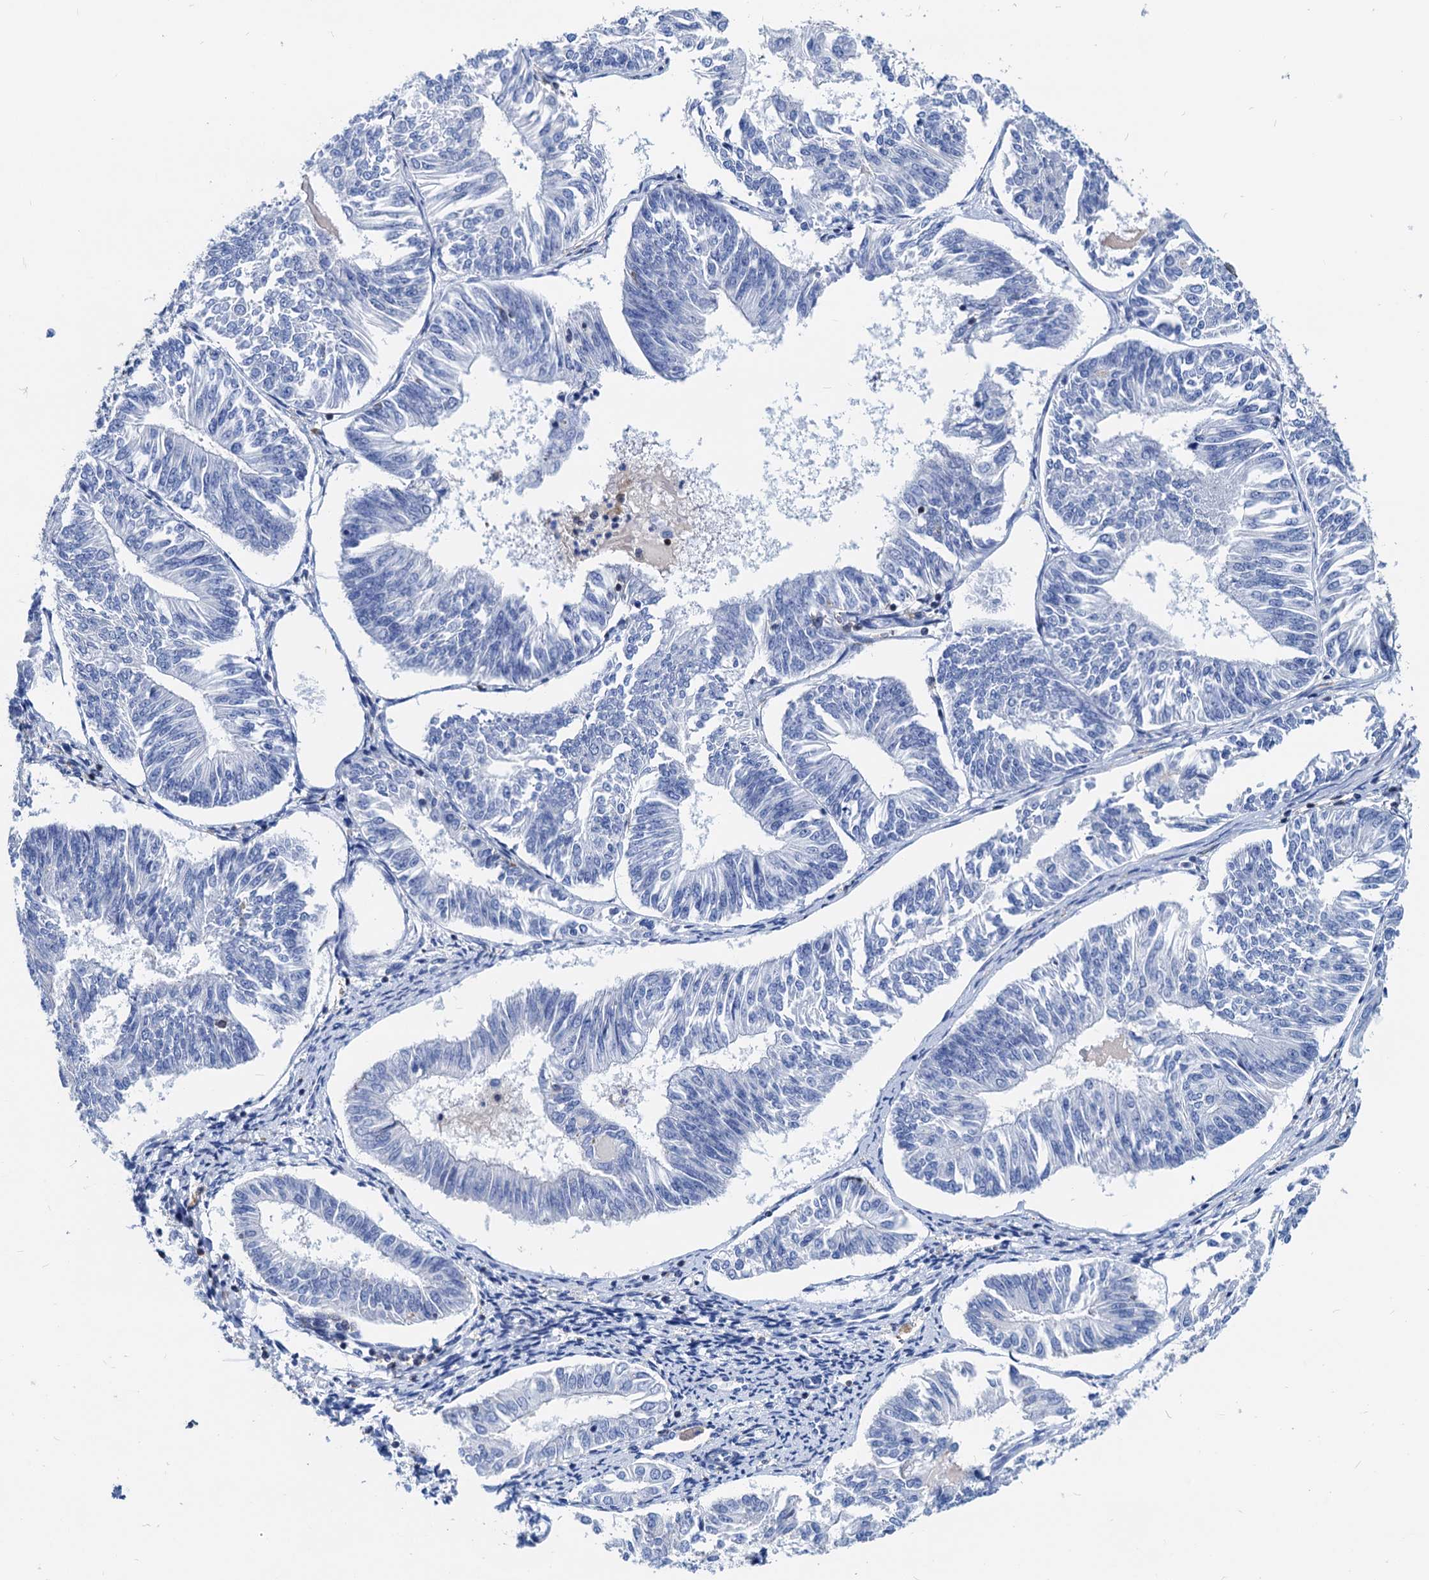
{"staining": {"intensity": "negative", "quantity": "none", "location": "none"}, "tissue": "endometrial cancer", "cell_type": "Tumor cells", "image_type": "cancer", "snomed": [{"axis": "morphology", "description": "Adenocarcinoma, NOS"}, {"axis": "topography", "description": "Endometrium"}], "caption": "A high-resolution histopathology image shows immunohistochemistry staining of adenocarcinoma (endometrial), which demonstrates no significant expression in tumor cells.", "gene": "LCP2", "patient": {"sex": "female", "age": 58}}